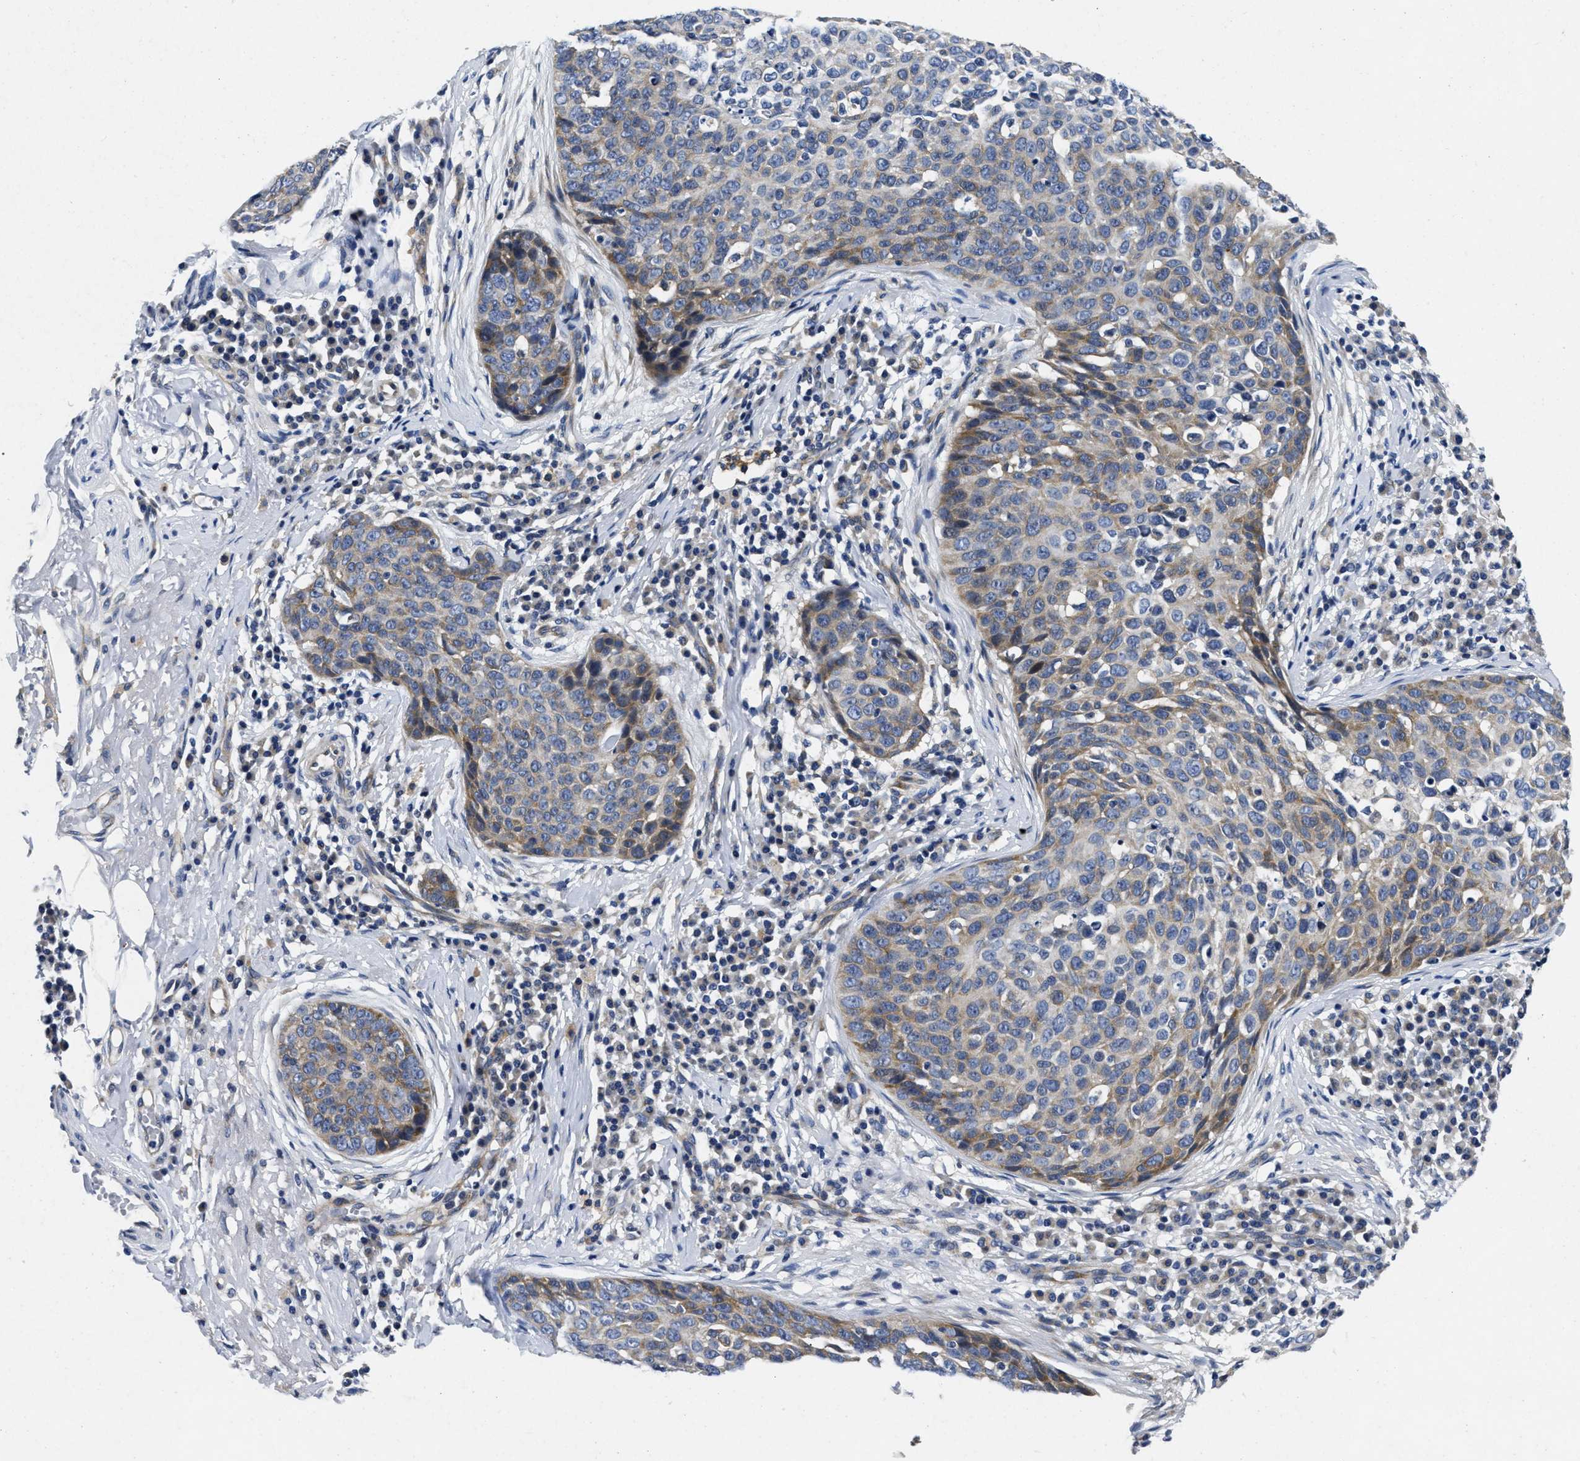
{"staining": {"intensity": "weak", "quantity": "25%-75%", "location": "cytoplasmic/membranous"}, "tissue": "skin cancer", "cell_type": "Tumor cells", "image_type": "cancer", "snomed": [{"axis": "morphology", "description": "Squamous cell carcinoma in situ, NOS"}, {"axis": "morphology", "description": "Squamous cell carcinoma, NOS"}, {"axis": "topography", "description": "Skin"}], "caption": "There is low levels of weak cytoplasmic/membranous positivity in tumor cells of skin squamous cell carcinoma, as demonstrated by immunohistochemical staining (brown color).", "gene": "LAD1", "patient": {"sex": "male", "age": 93}}